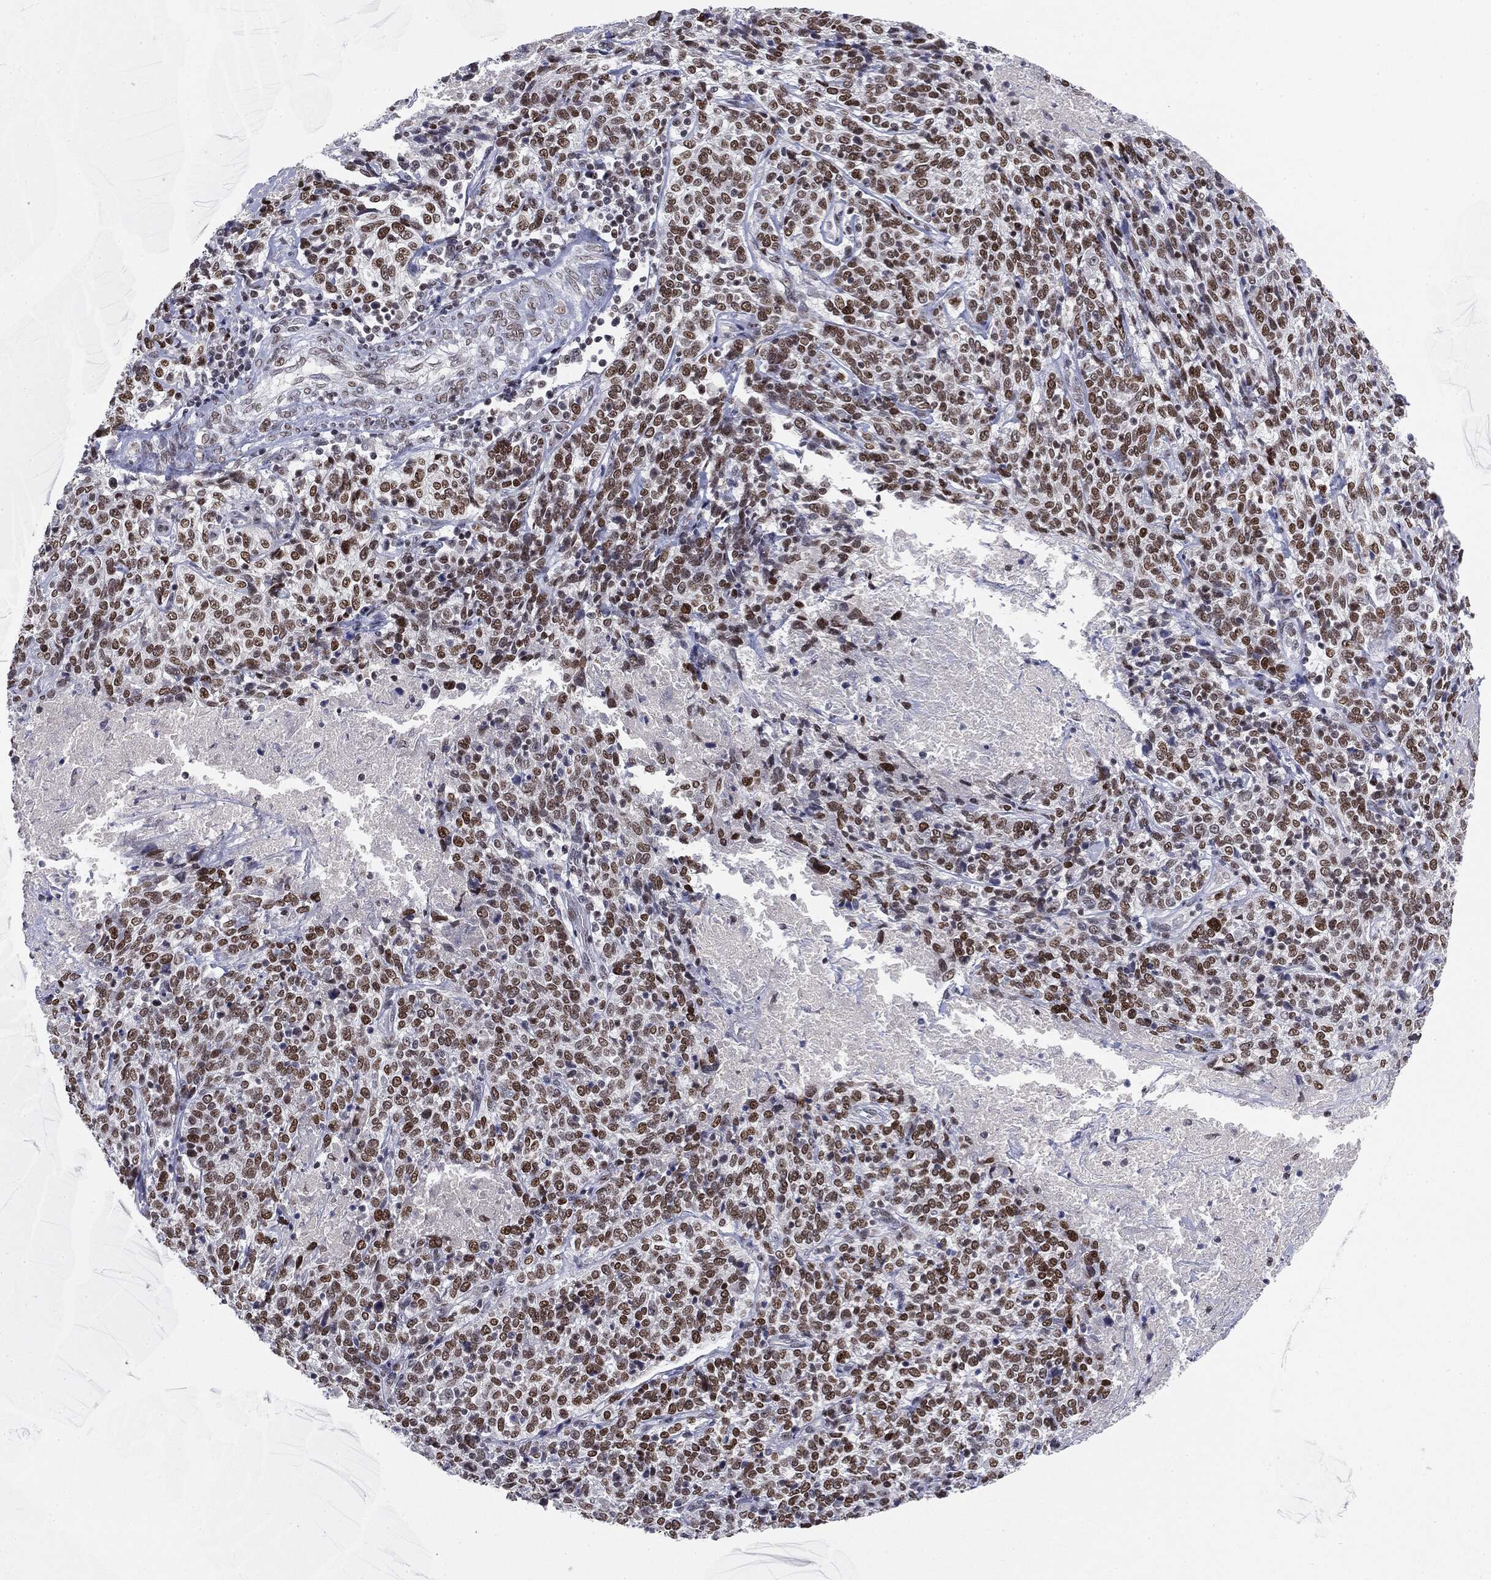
{"staining": {"intensity": "strong", "quantity": ">75%", "location": "nuclear"}, "tissue": "cervical cancer", "cell_type": "Tumor cells", "image_type": "cancer", "snomed": [{"axis": "morphology", "description": "Squamous cell carcinoma, NOS"}, {"axis": "topography", "description": "Cervix"}], "caption": "Immunohistochemistry (IHC) histopathology image of neoplastic tissue: human squamous cell carcinoma (cervical) stained using immunohistochemistry reveals high levels of strong protein expression localized specifically in the nuclear of tumor cells, appearing as a nuclear brown color.", "gene": "MDC1", "patient": {"sex": "female", "age": 46}}